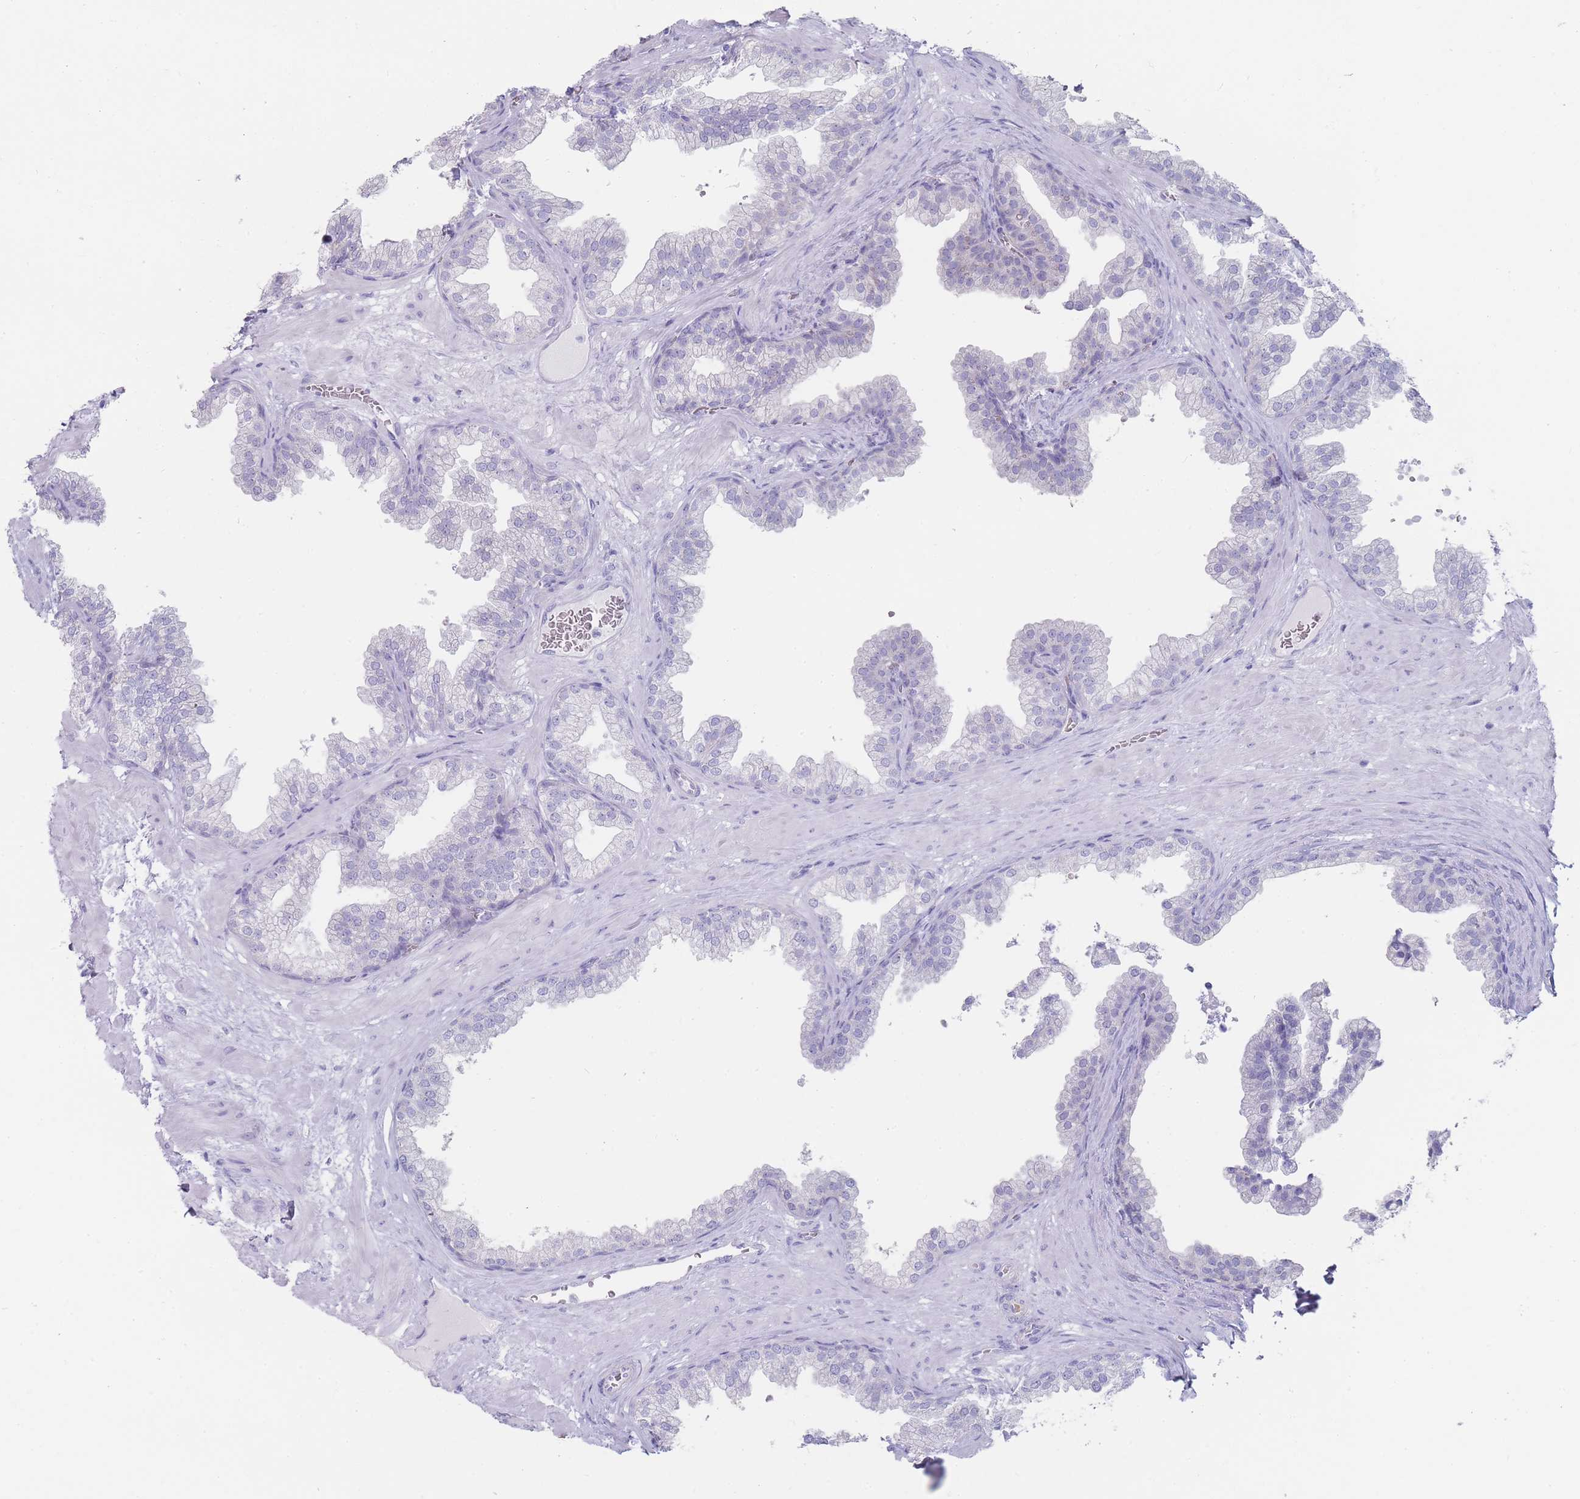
{"staining": {"intensity": "negative", "quantity": "none", "location": "none"}, "tissue": "prostate", "cell_type": "Glandular cells", "image_type": "normal", "snomed": [{"axis": "morphology", "description": "Normal tissue, NOS"}, {"axis": "topography", "description": "Prostate"}], "caption": "This micrograph is of normal prostate stained with immunohistochemistry (IHC) to label a protein in brown with the nuclei are counter-stained blue. There is no expression in glandular cells. (DAB immunohistochemistry (IHC), high magnification).", "gene": "ENSG00000284931", "patient": {"sex": "male", "age": 37}}